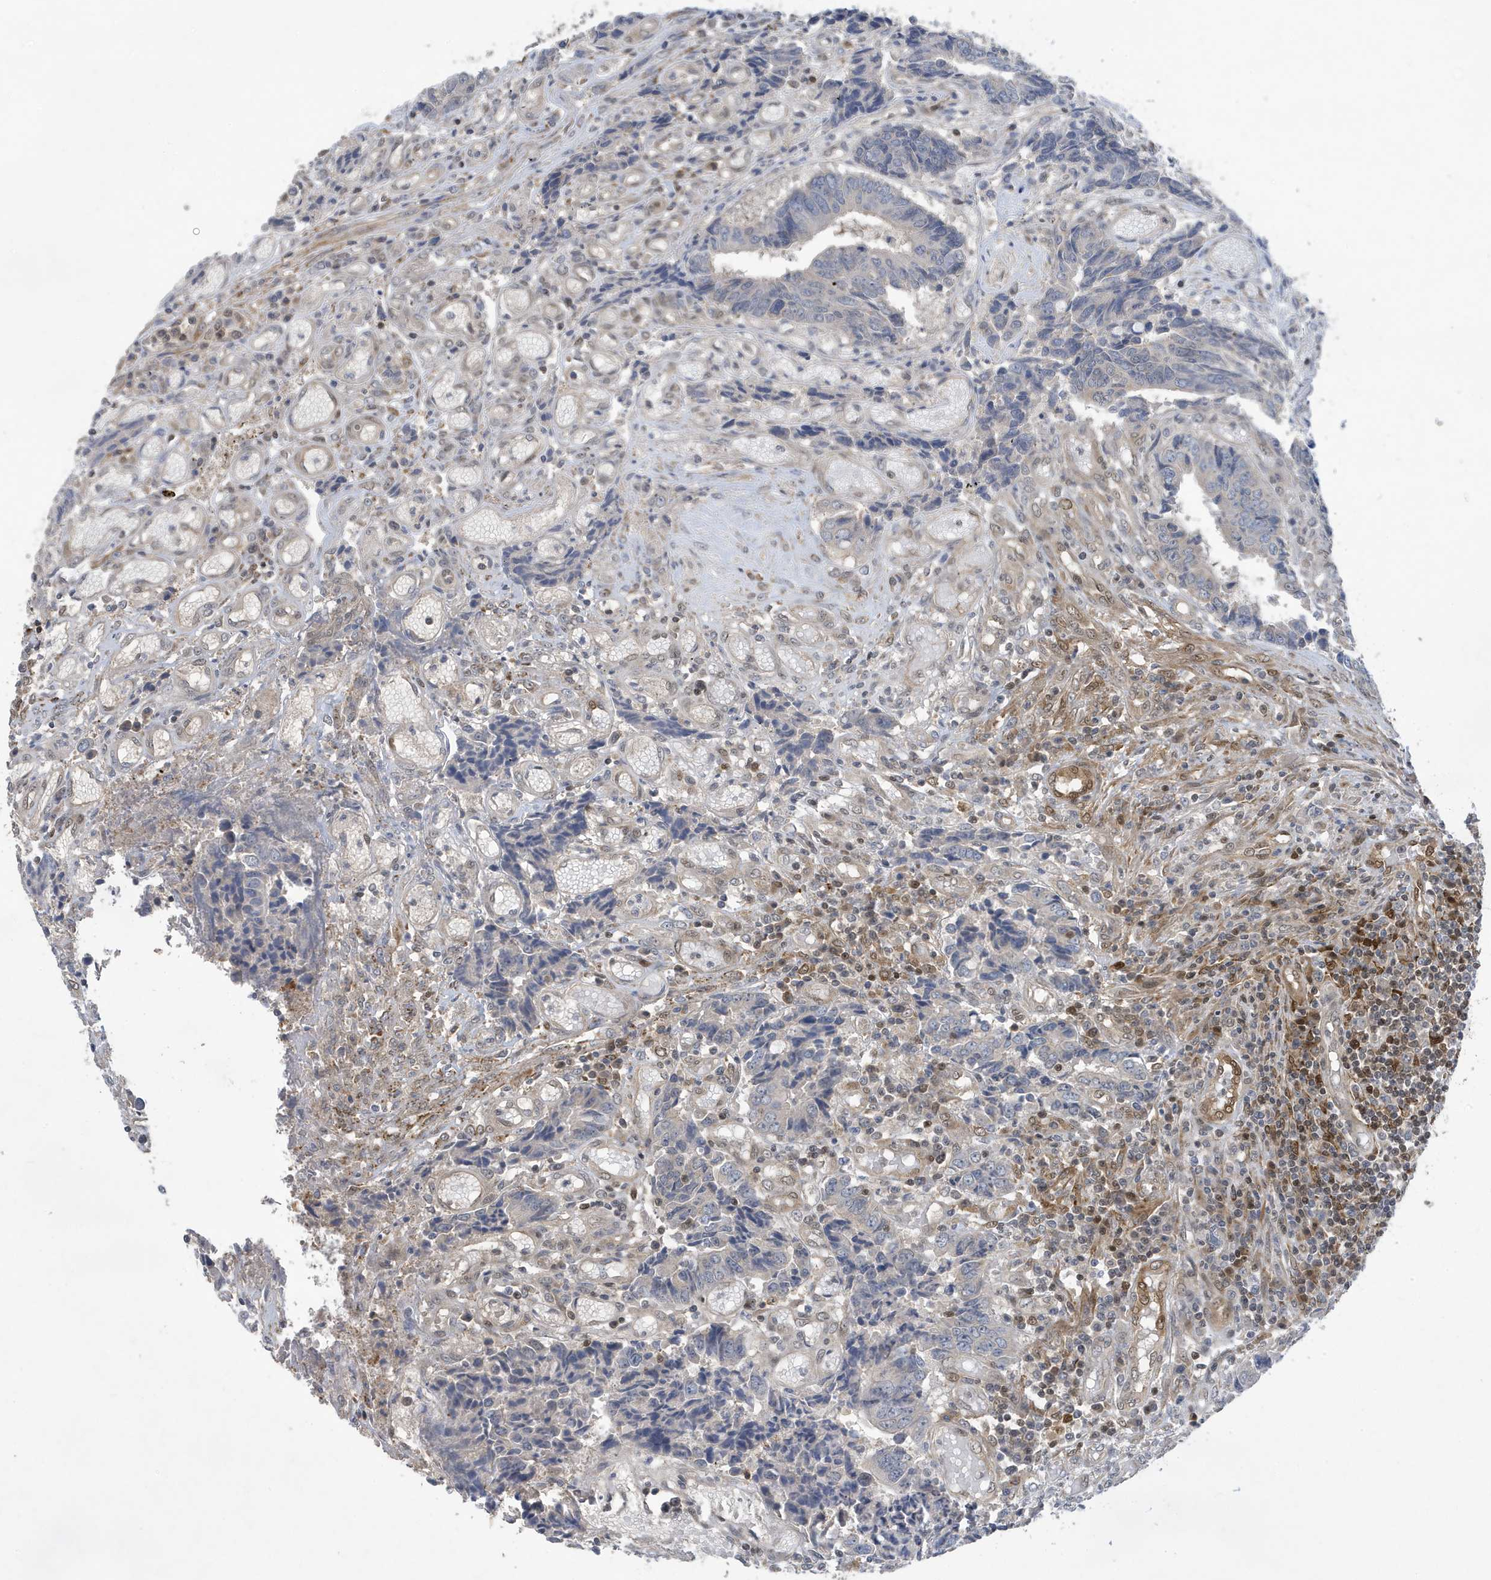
{"staining": {"intensity": "negative", "quantity": "none", "location": "none"}, "tissue": "colorectal cancer", "cell_type": "Tumor cells", "image_type": "cancer", "snomed": [{"axis": "morphology", "description": "Adenocarcinoma, NOS"}, {"axis": "topography", "description": "Rectum"}], "caption": "This is an IHC image of adenocarcinoma (colorectal). There is no expression in tumor cells.", "gene": "NCOA7", "patient": {"sex": "male", "age": 84}}